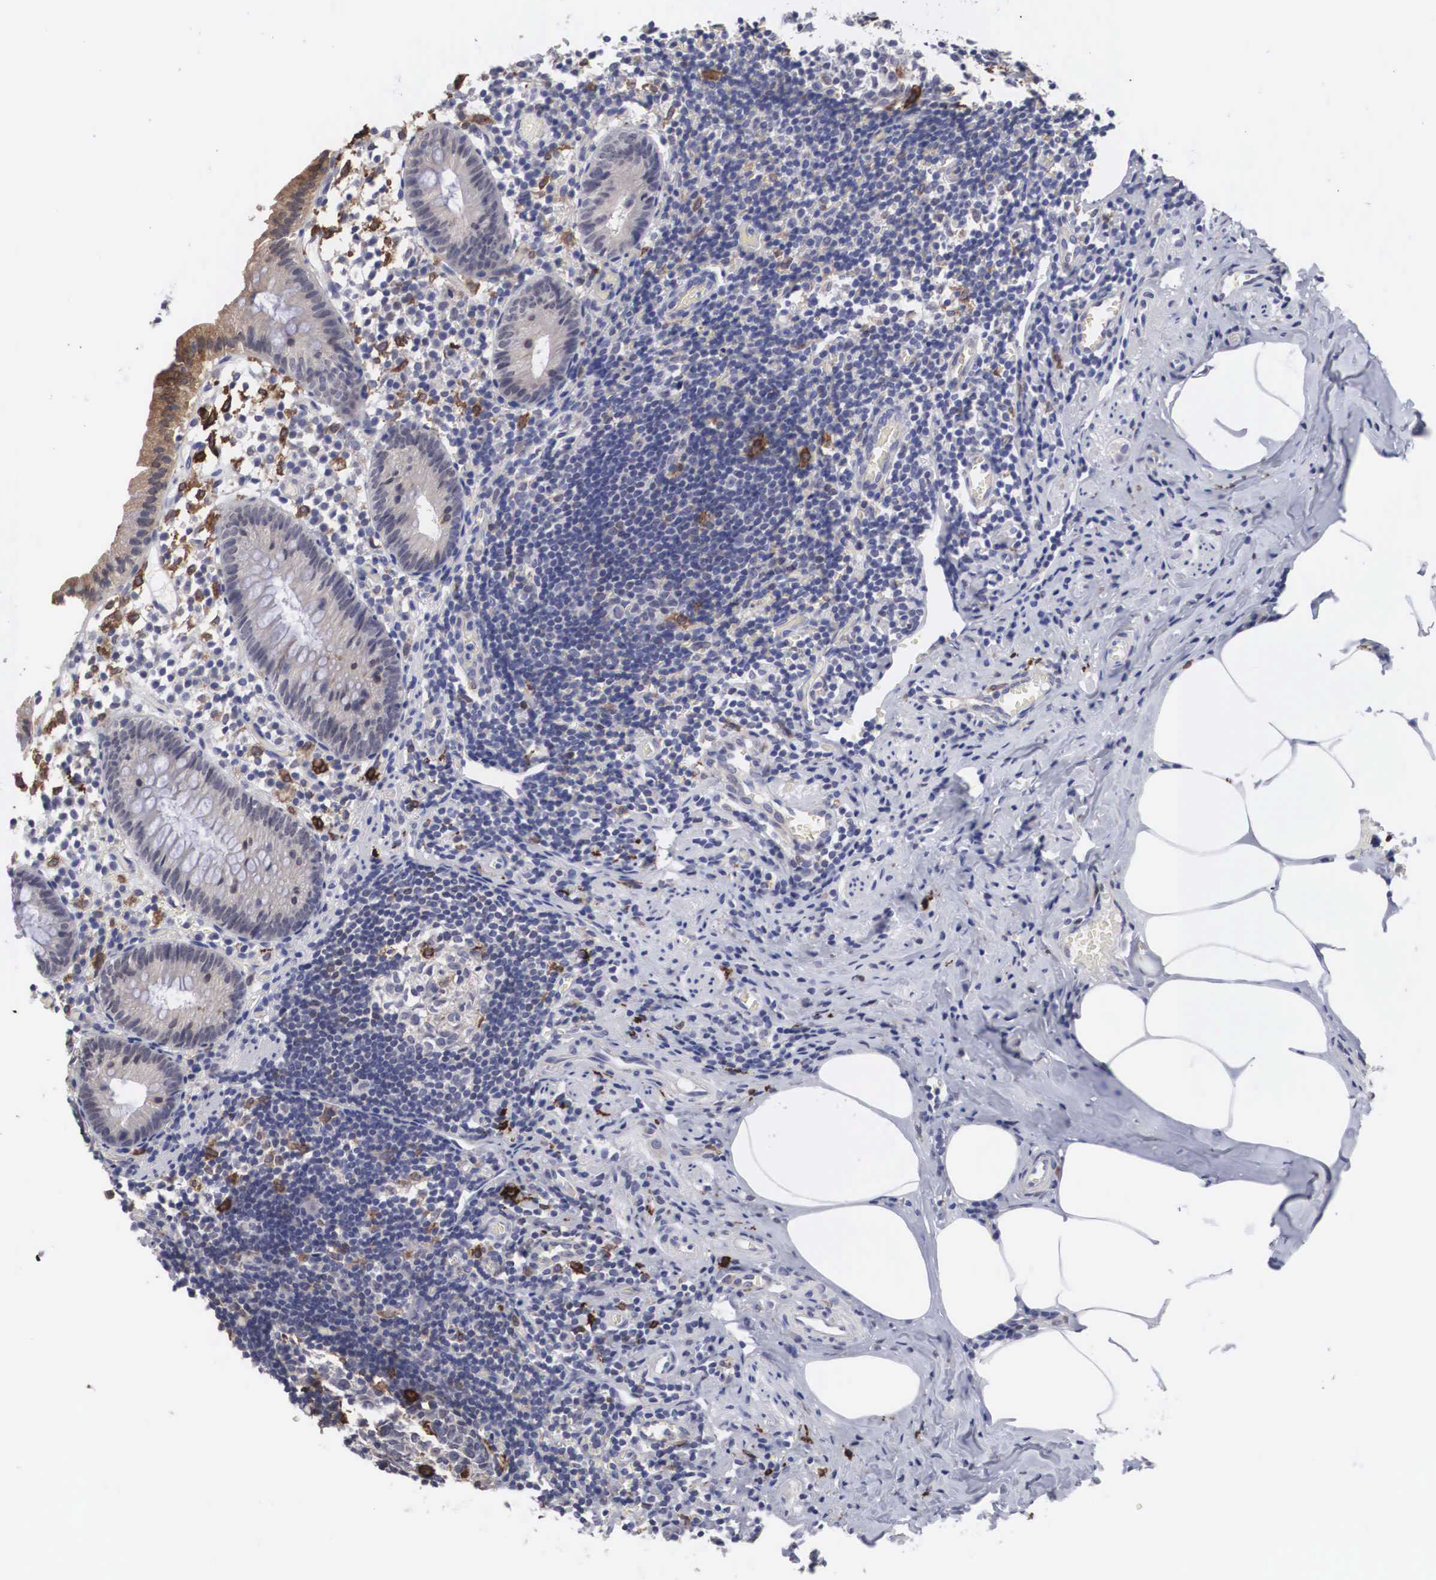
{"staining": {"intensity": "weak", "quantity": "<25%", "location": "cytoplasmic/membranous"}, "tissue": "appendix", "cell_type": "Glandular cells", "image_type": "normal", "snomed": [{"axis": "morphology", "description": "Normal tissue, NOS"}, {"axis": "topography", "description": "Appendix"}], "caption": "Immunohistochemistry (IHC) histopathology image of unremarkable appendix: human appendix stained with DAB displays no significant protein expression in glandular cells.", "gene": "HMOX1", "patient": {"sex": "male", "age": 25}}